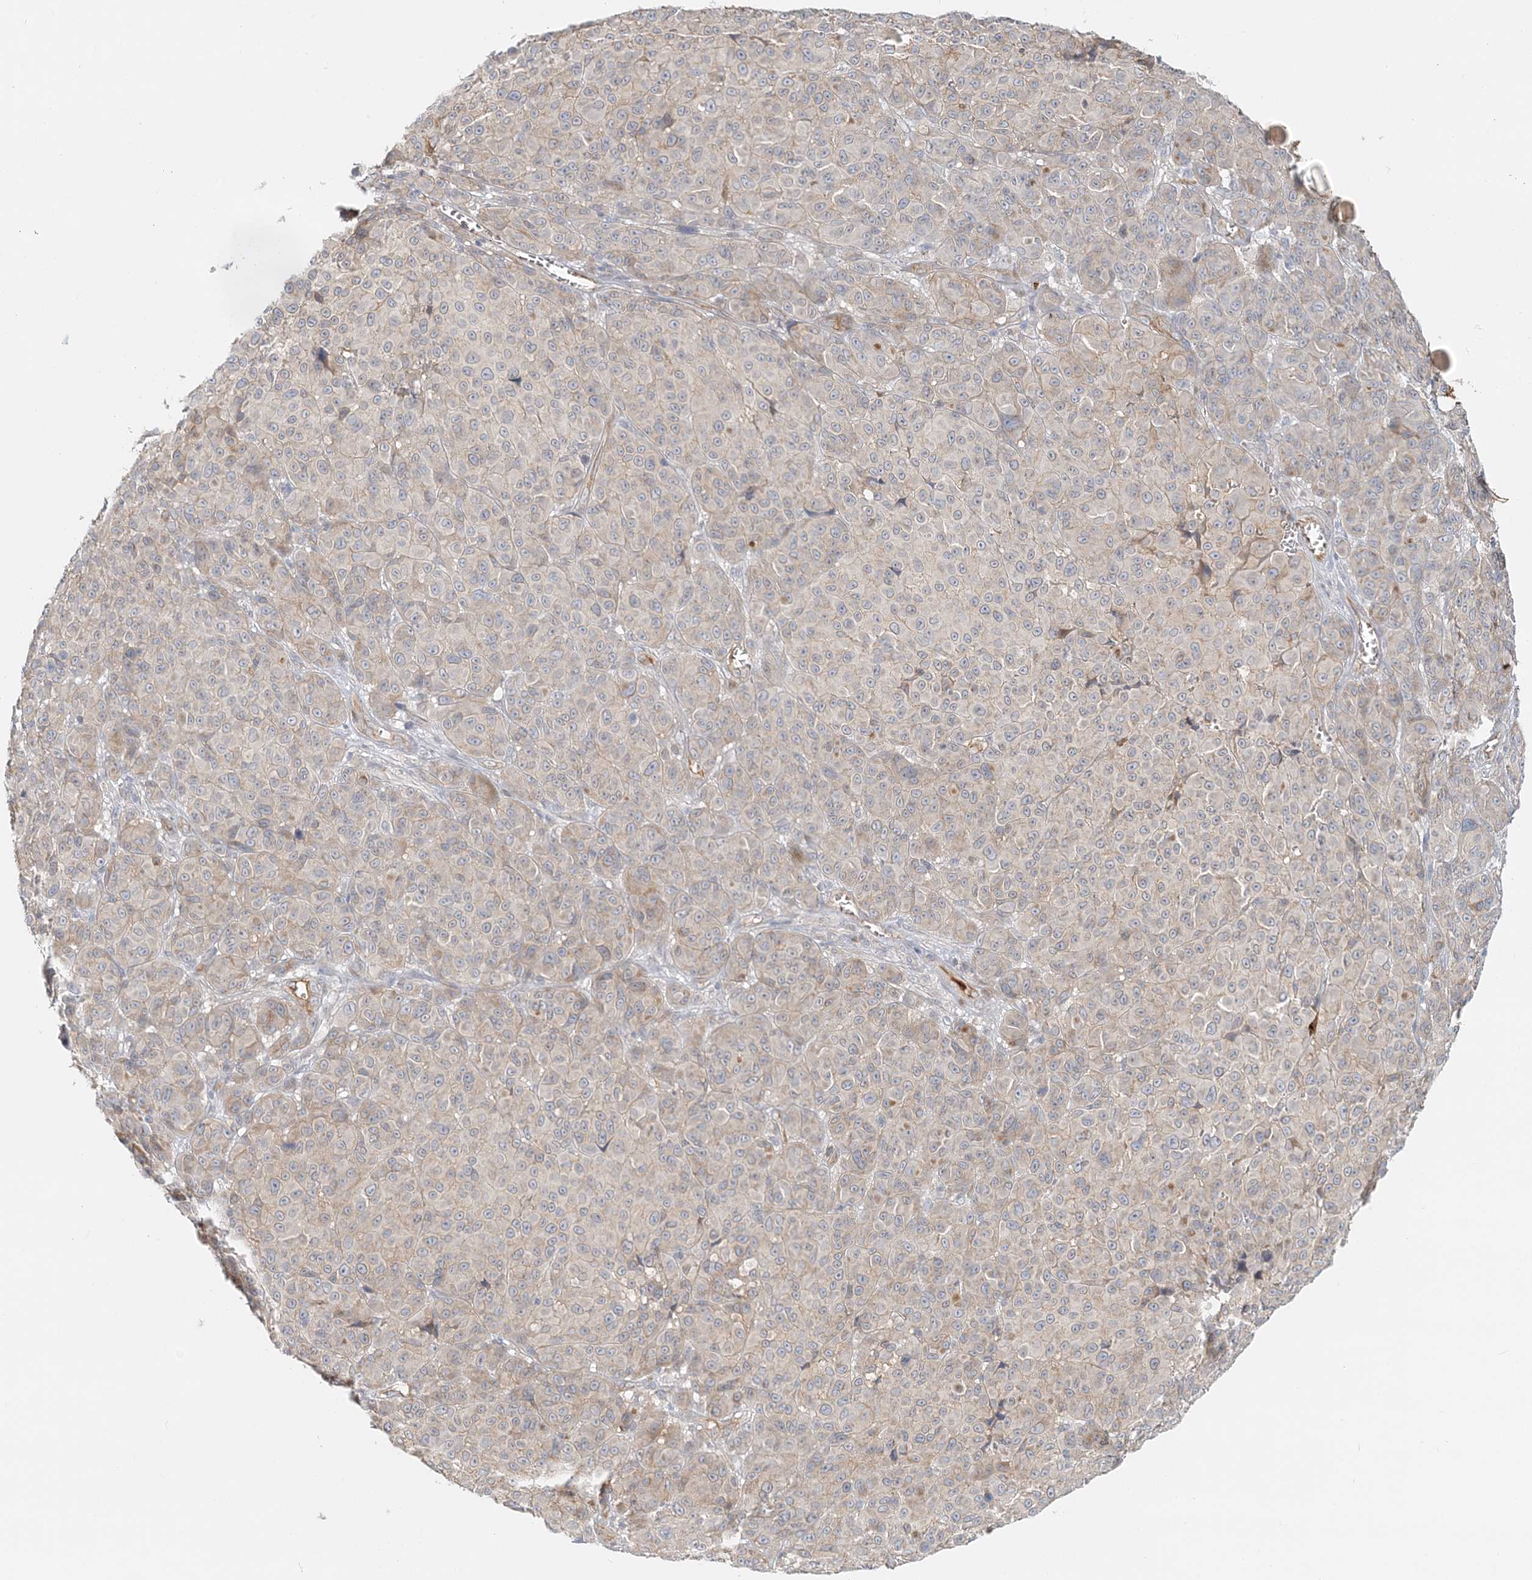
{"staining": {"intensity": "weak", "quantity": "25%-75%", "location": "cytoplasmic/membranous"}, "tissue": "melanoma", "cell_type": "Tumor cells", "image_type": "cancer", "snomed": [{"axis": "morphology", "description": "Malignant melanoma, NOS"}, {"axis": "topography", "description": "Skin"}], "caption": "Human malignant melanoma stained with a brown dye shows weak cytoplasmic/membranous positive expression in approximately 25%-75% of tumor cells.", "gene": "DNAH1", "patient": {"sex": "male", "age": 73}}